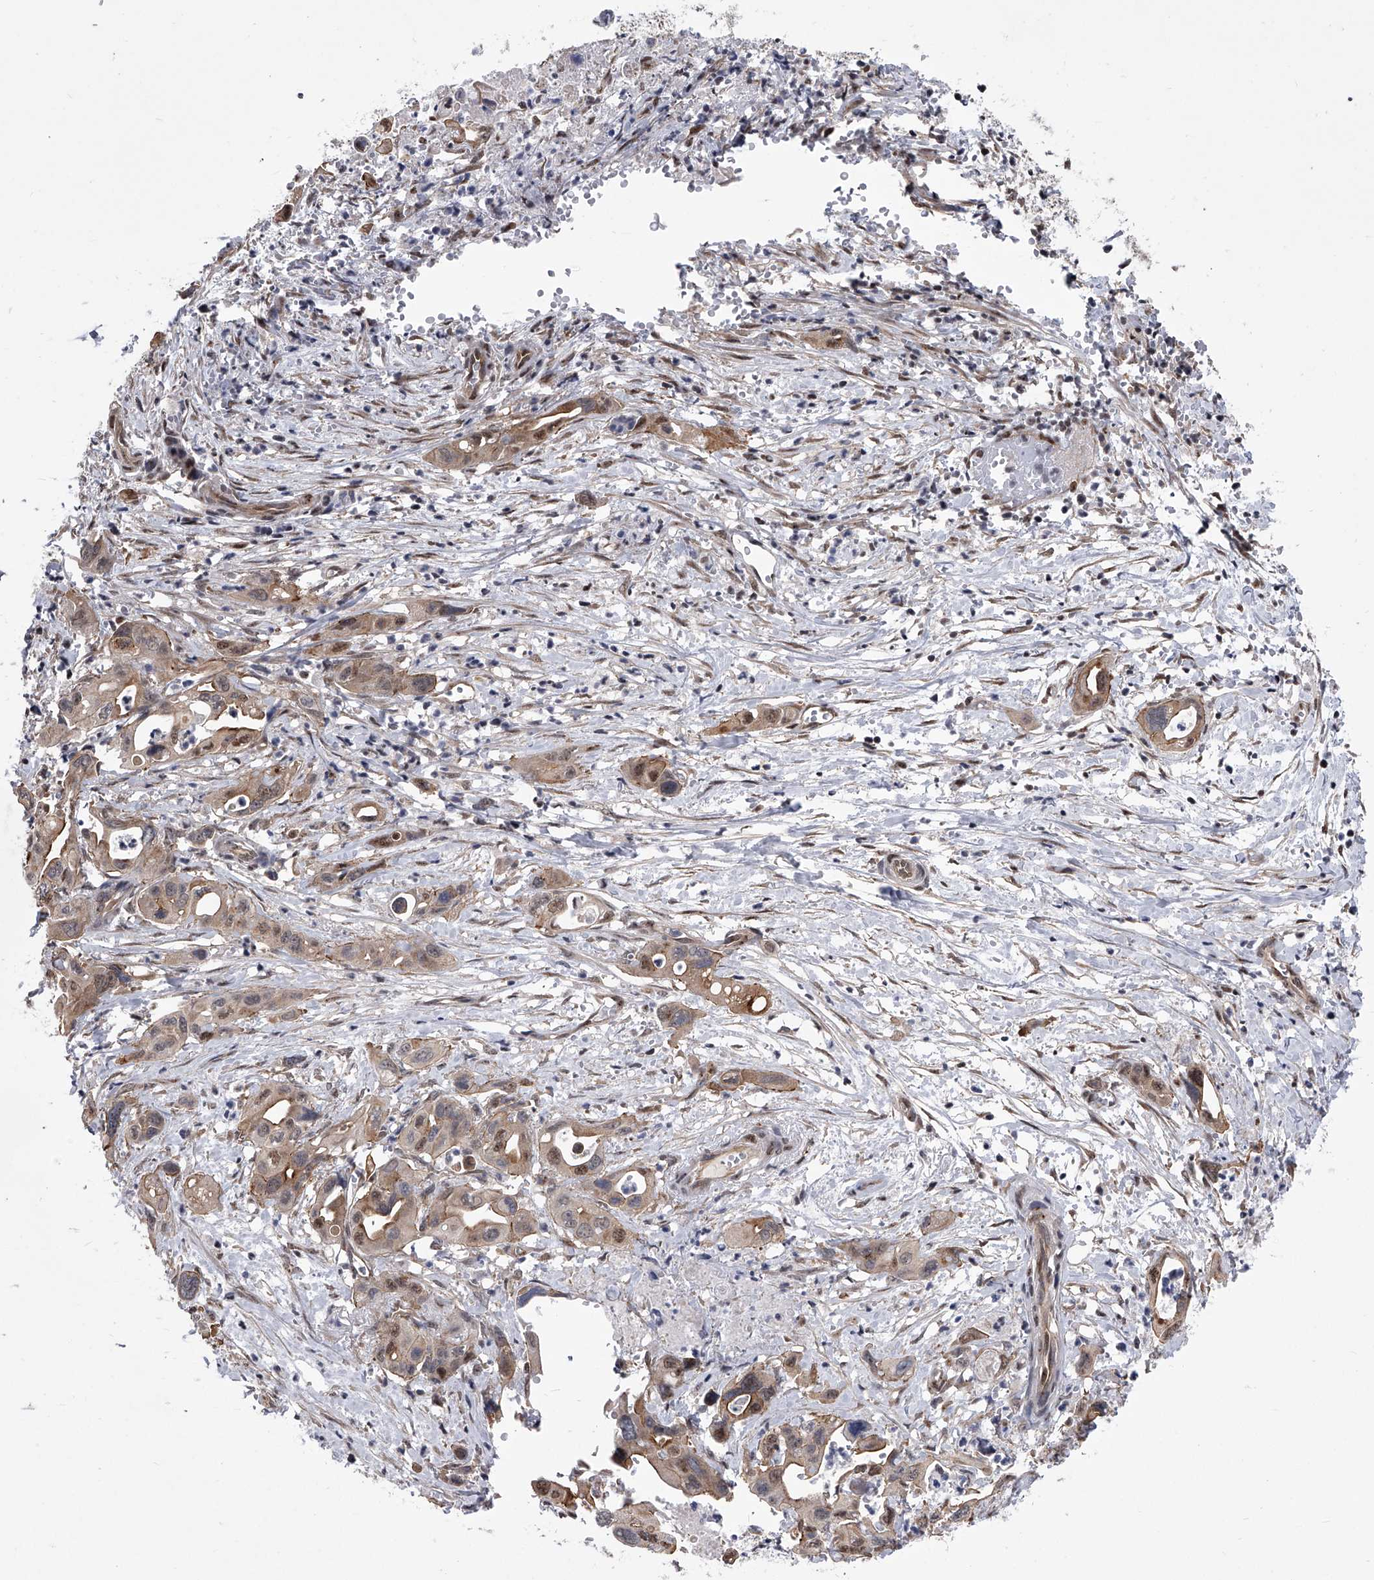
{"staining": {"intensity": "weak", "quantity": ">75%", "location": "cytoplasmic/membranous,nuclear"}, "tissue": "pancreatic cancer", "cell_type": "Tumor cells", "image_type": "cancer", "snomed": [{"axis": "morphology", "description": "Adenocarcinoma, NOS"}, {"axis": "topography", "description": "Pancreas"}], "caption": "Pancreatic cancer stained with a brown dye exhibits weak cytoplasmic/membranous and nuclear positive staining in about >75% of tumor cells.", "gene": "ZNF76", "patient": {"sex": "male", "age": 66}}